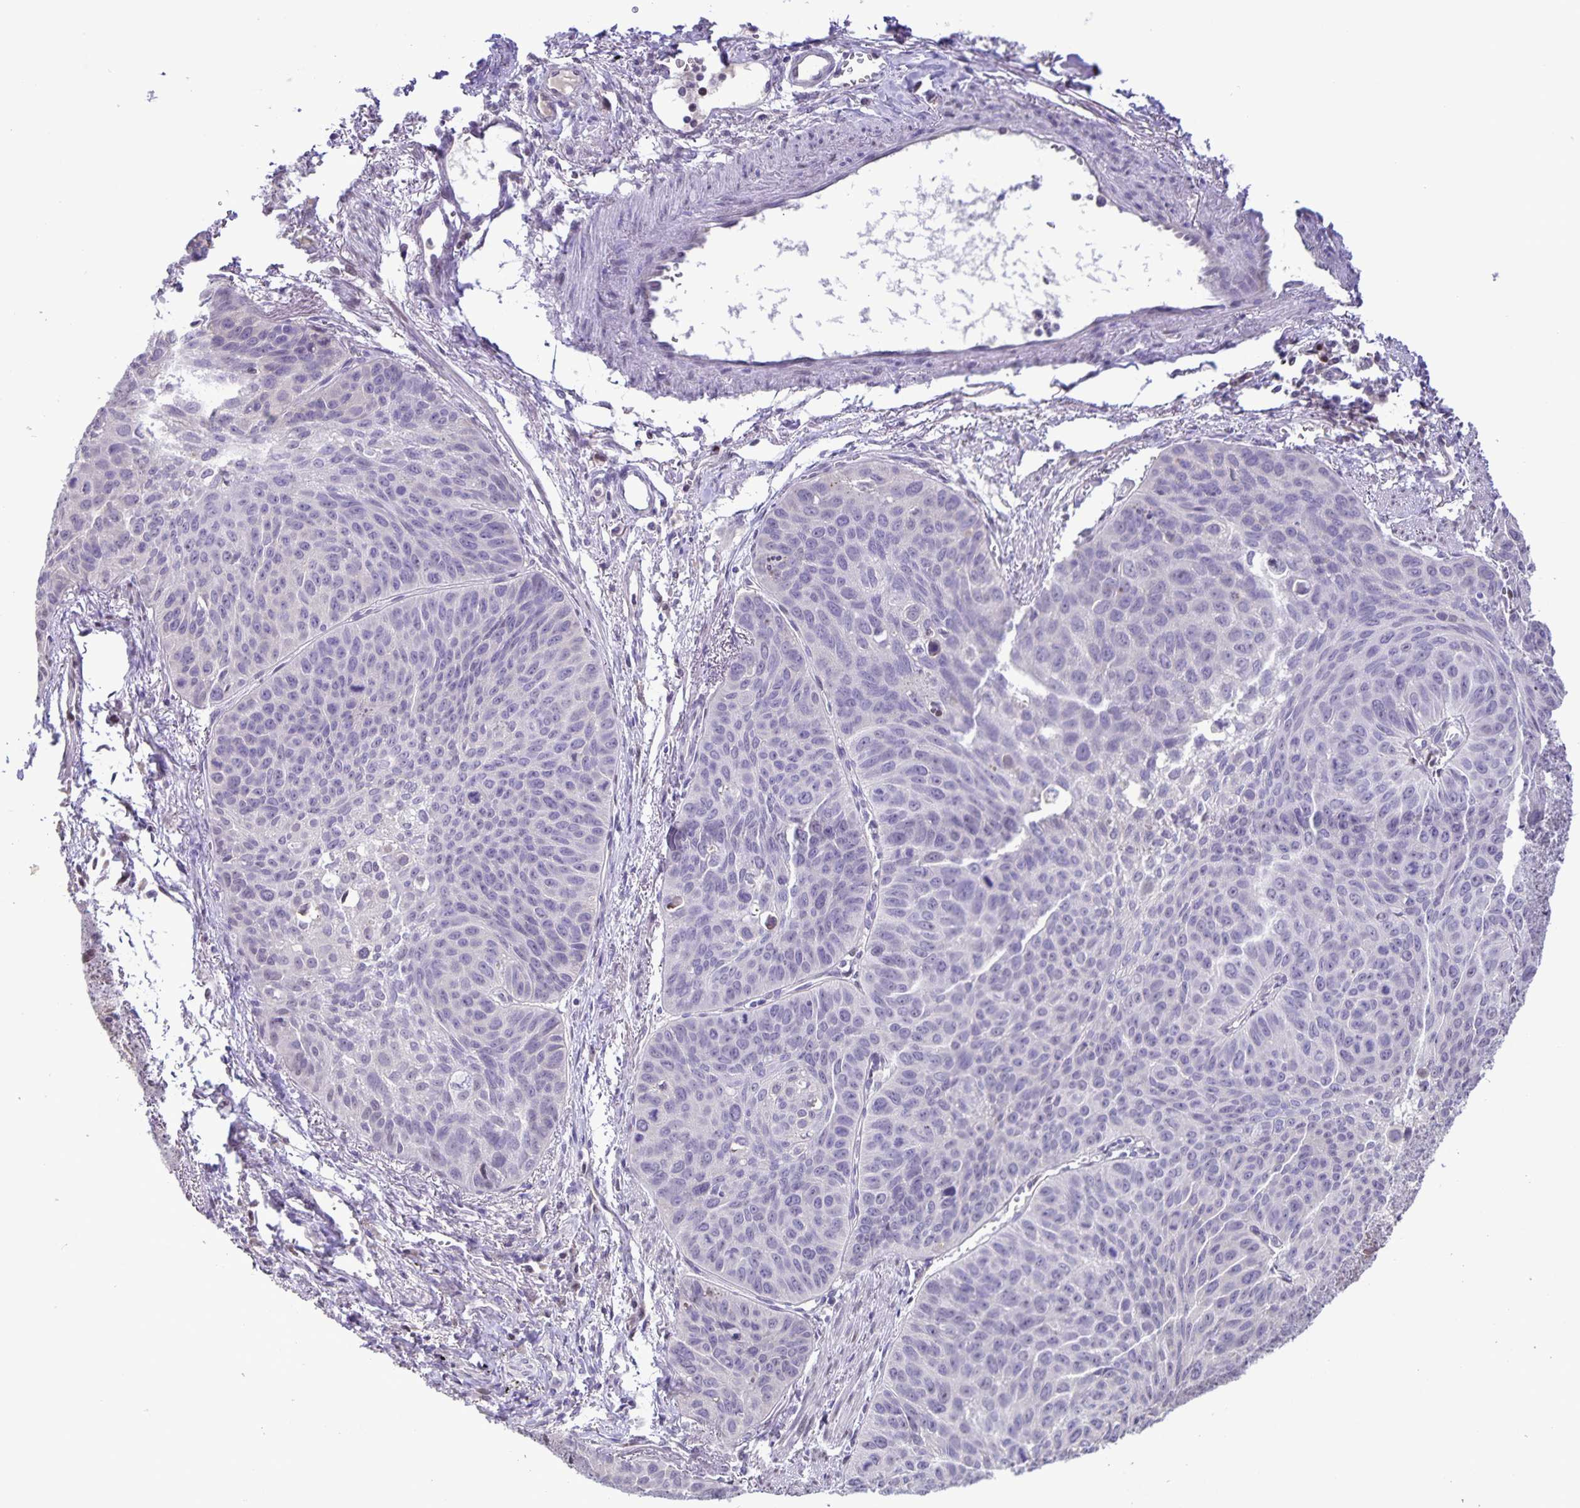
{"staining": {"intensity": "negative", "quantity": "none", "location": "none"}, "tissue": "lung cancer", "cell_type": "Tumor cells", "image_type": "cancer", "snomed": [{"axis": "morphology", "description": "Squamous cell carcinoma, NOS"}, {"axis": "topography", "description": "Lung"}], "caption": "Protein analysis of lung cancer demonstrates no significant positivity in tumor cells.", "gene": "ONECUT2", "patient": {"sex": "male", "age": 71}}